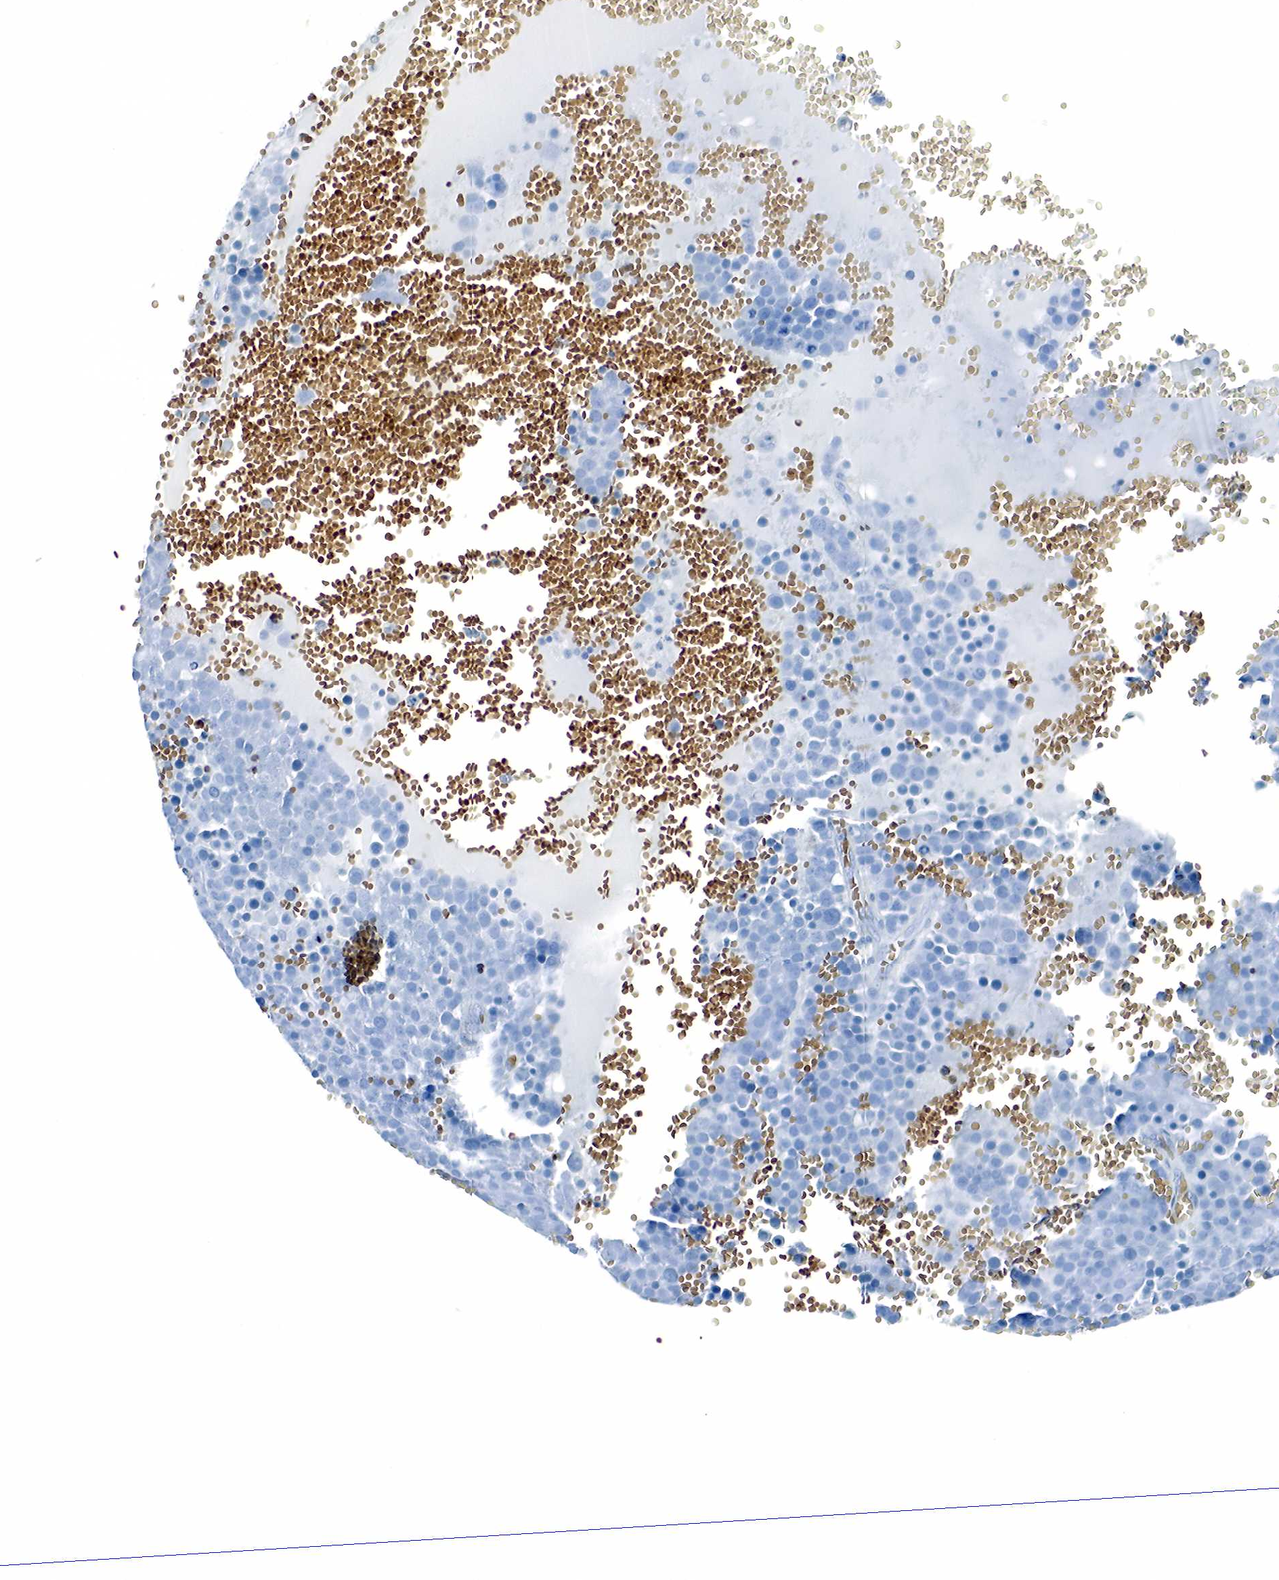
{"staining": {"intensity": "negative", "quantity": "none", "location": "none"}, "tissue": "testis cancer", "cell_type": "Tumor cells", "image_type": "cancer", "snomed": [{"axis": "morphology", "description": "Seminoma, NOS"}, {"axis": "topography", "description": "Testis"}], "caption": "Histopathology image shows no protein positivity in tumor cells of testis cancer tissue.", "gene": "GAST", "patient": {"sex": "male", "age": 71}}